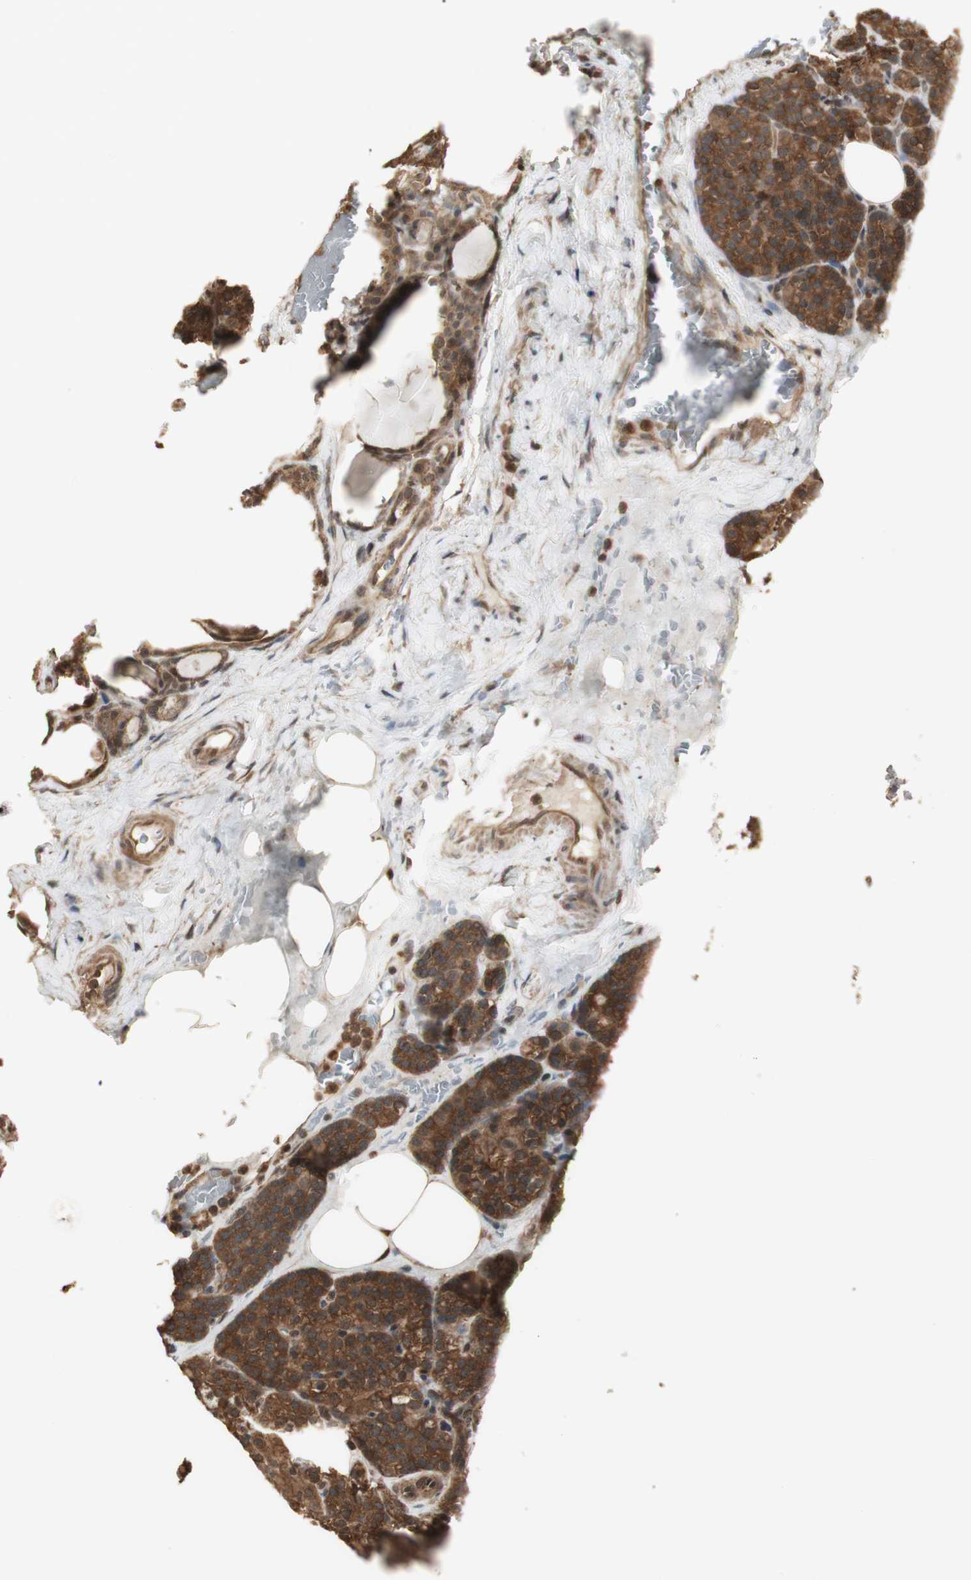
{"staining": {"intensity": "strong", "quantity": ">75%", "location": "cytoplasmic/membranous"}, "tissue": "parathyroid gland", "cell_type": "Glandular cells", "image_type": "normal", "snomed": [{"axis": "morphology", "description": "Normal tissue, NOS"}, {"axis": "topography", "description": "Parathyroid gland"}], "caption": "Immunohistochemistry of normal parathyroid gland exhibits high levels of strong cytoplasmic/membranous expression in approximately >75% of glandular cells. (DAB = brown stain, brightfield microscopy at high magnification).", "gene": "YWHAB", "patient": {"sex": "female", "age": 57}}